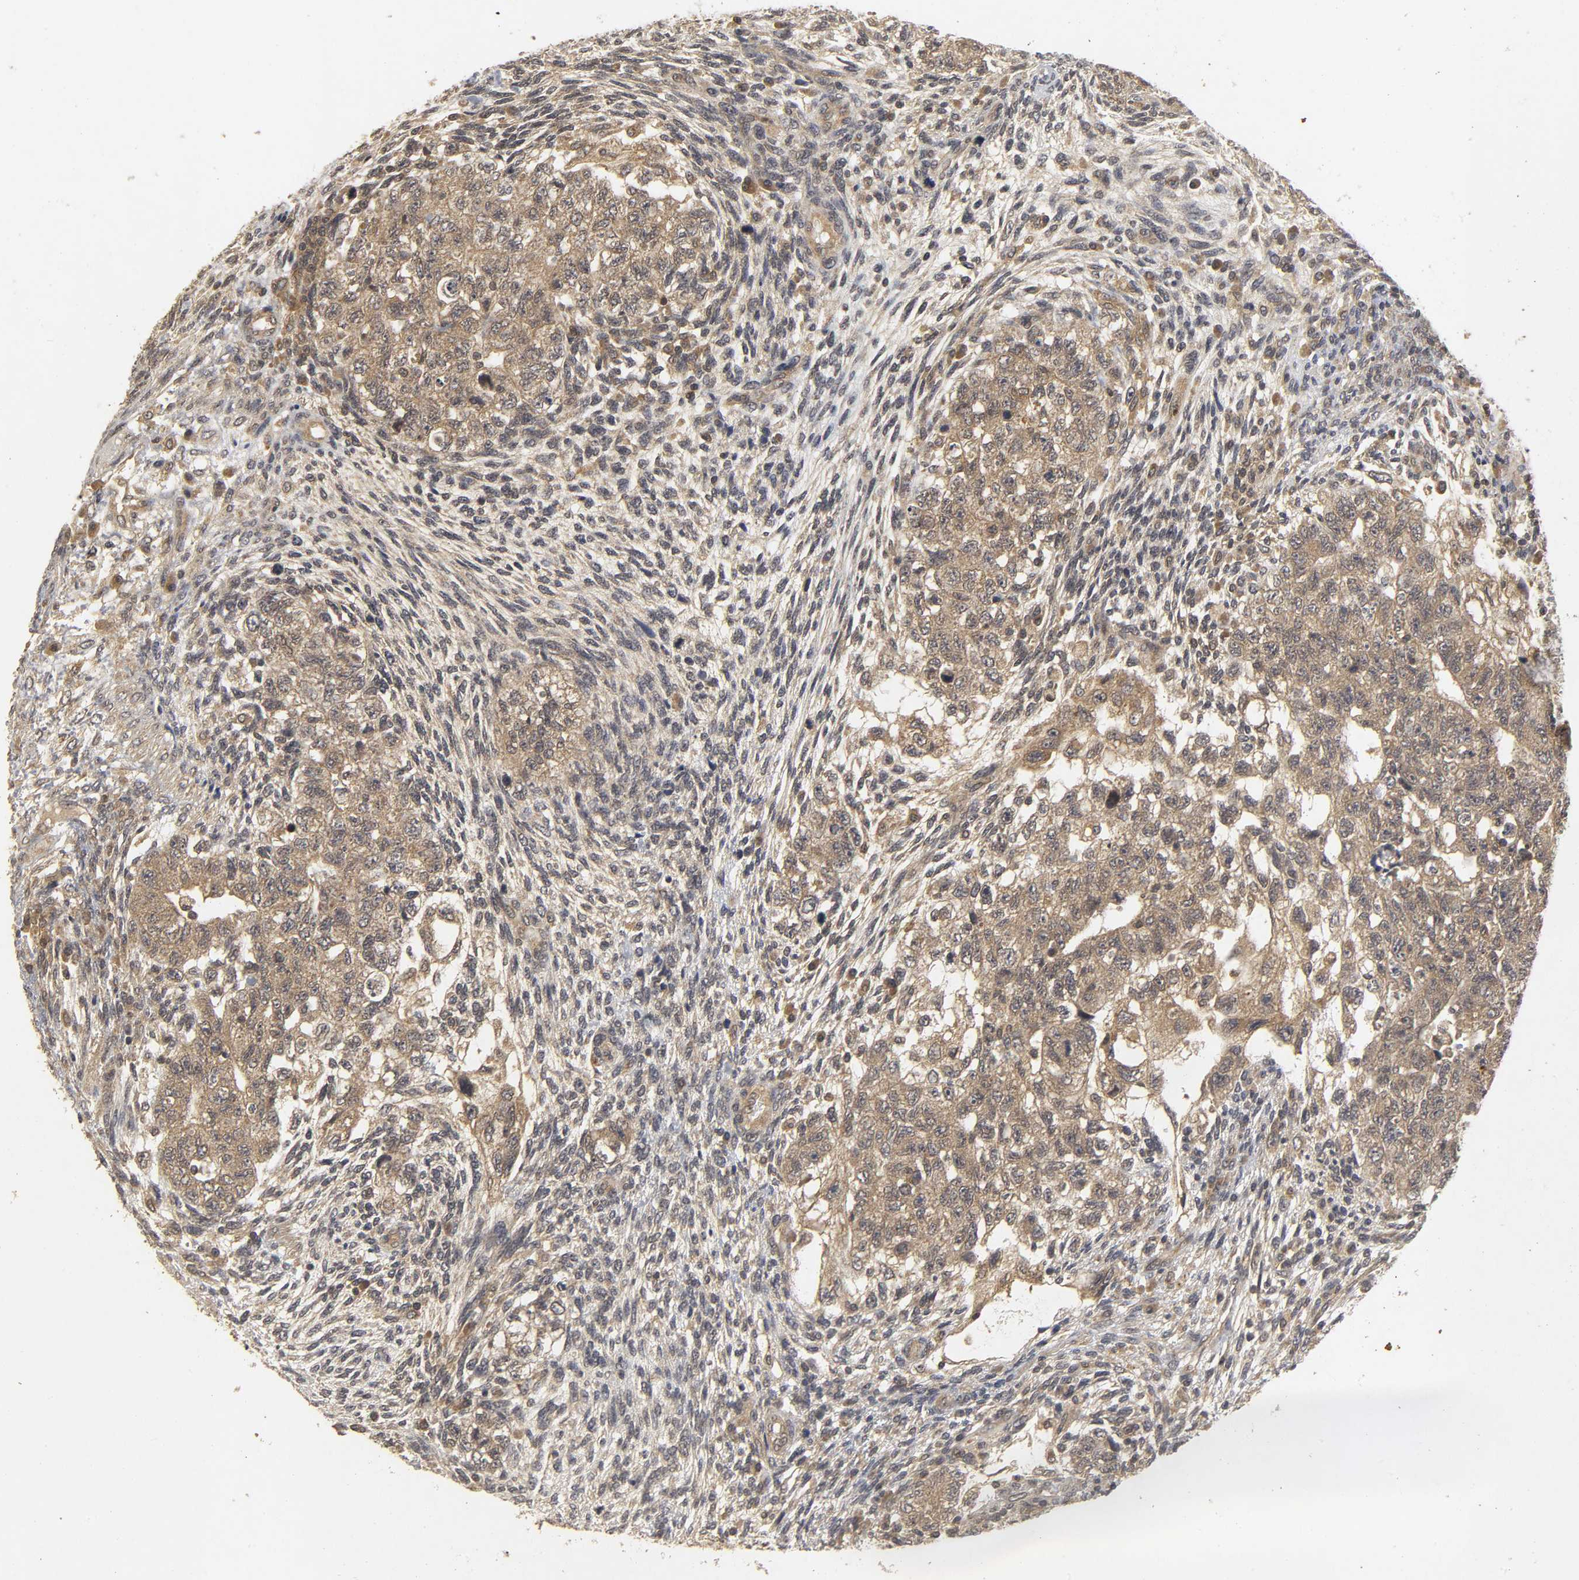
{"staining": {"intensity": "moderate", "quantity": ">75%", "location": "cytoplasmic/membranous"}, "tissue": "testis cancer", "cell_type": "Tumor cells", "image_type": "cancer", "snomed": [{"axis": "morphology", "description": "Normal tissue, NOS"}, {"axis": "morphology", "description": "Carcinoma, Embryonal, NOS"}, {"axis": "topography", "description": "Testis"}], "caption": "Moderate cytoplasmic/membranous expression is seen in approximately >75% of tumor cells in testis cancer.", "gene": "TRAF6", "patient": {"sex": "male", "age": 36}}